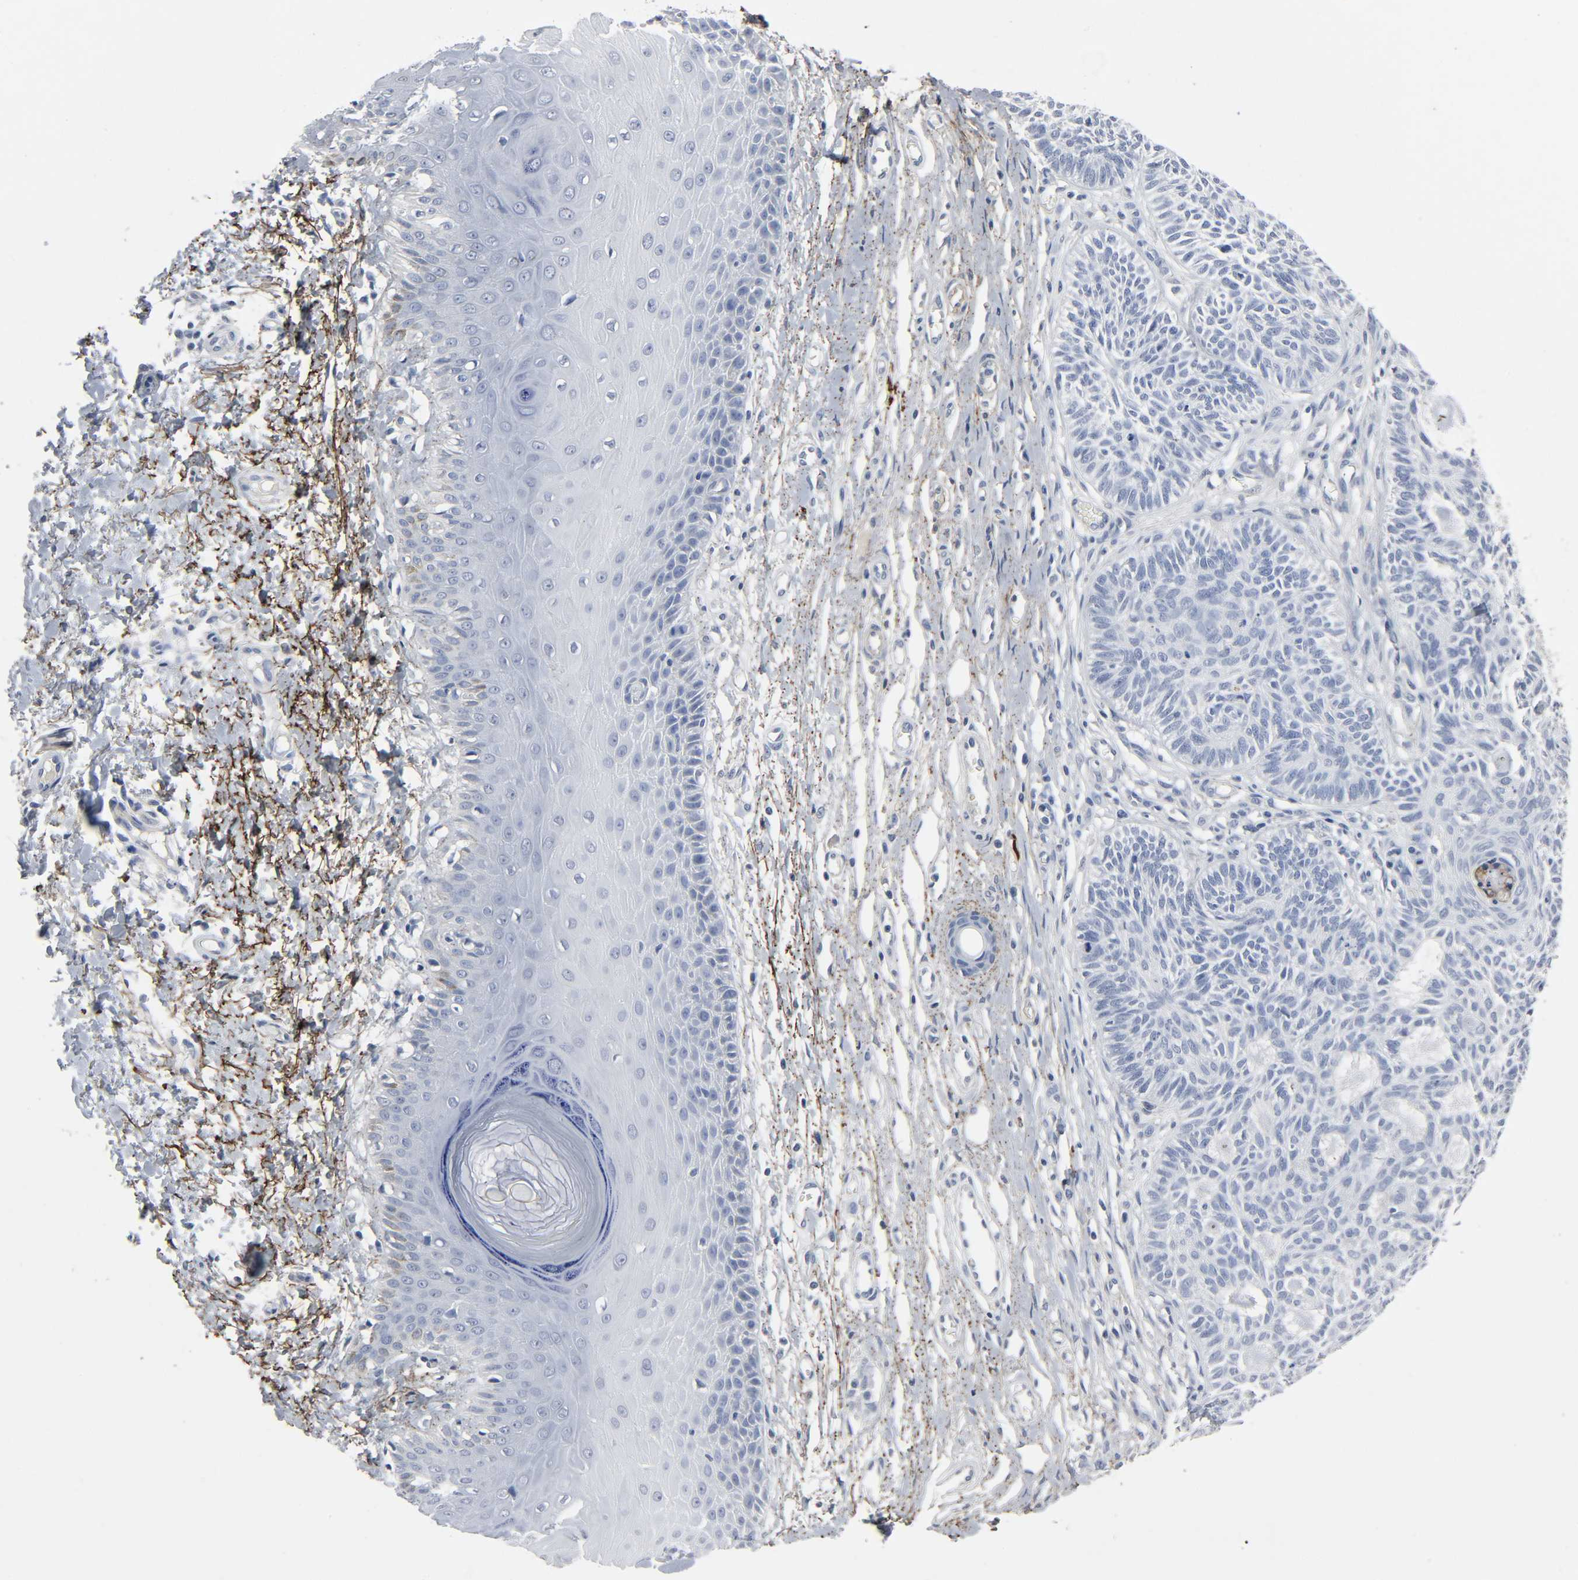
{"staining": {"intensity": "negative", "quantity": "none", "location": "none"}, "tissue": "skin cancer", "cell_type": "Tumor cells", "image_type": "cancer", "snomed": [{"axis": "morphology", "description": "Basal cell carcinoma"}, {"axis": "topography", "description": "Skin"}], "caption": "Immunohistochemical staining of basal cell carcinoma (skin) demonstrates no significant positivity in tumor cells. (DAB (3,3'-diaminobenzidine) IHC visualized using brightfield microscopy, high magnification).", "gene": "FBLN5", "patient": {"sex": "male", "age": 67}}